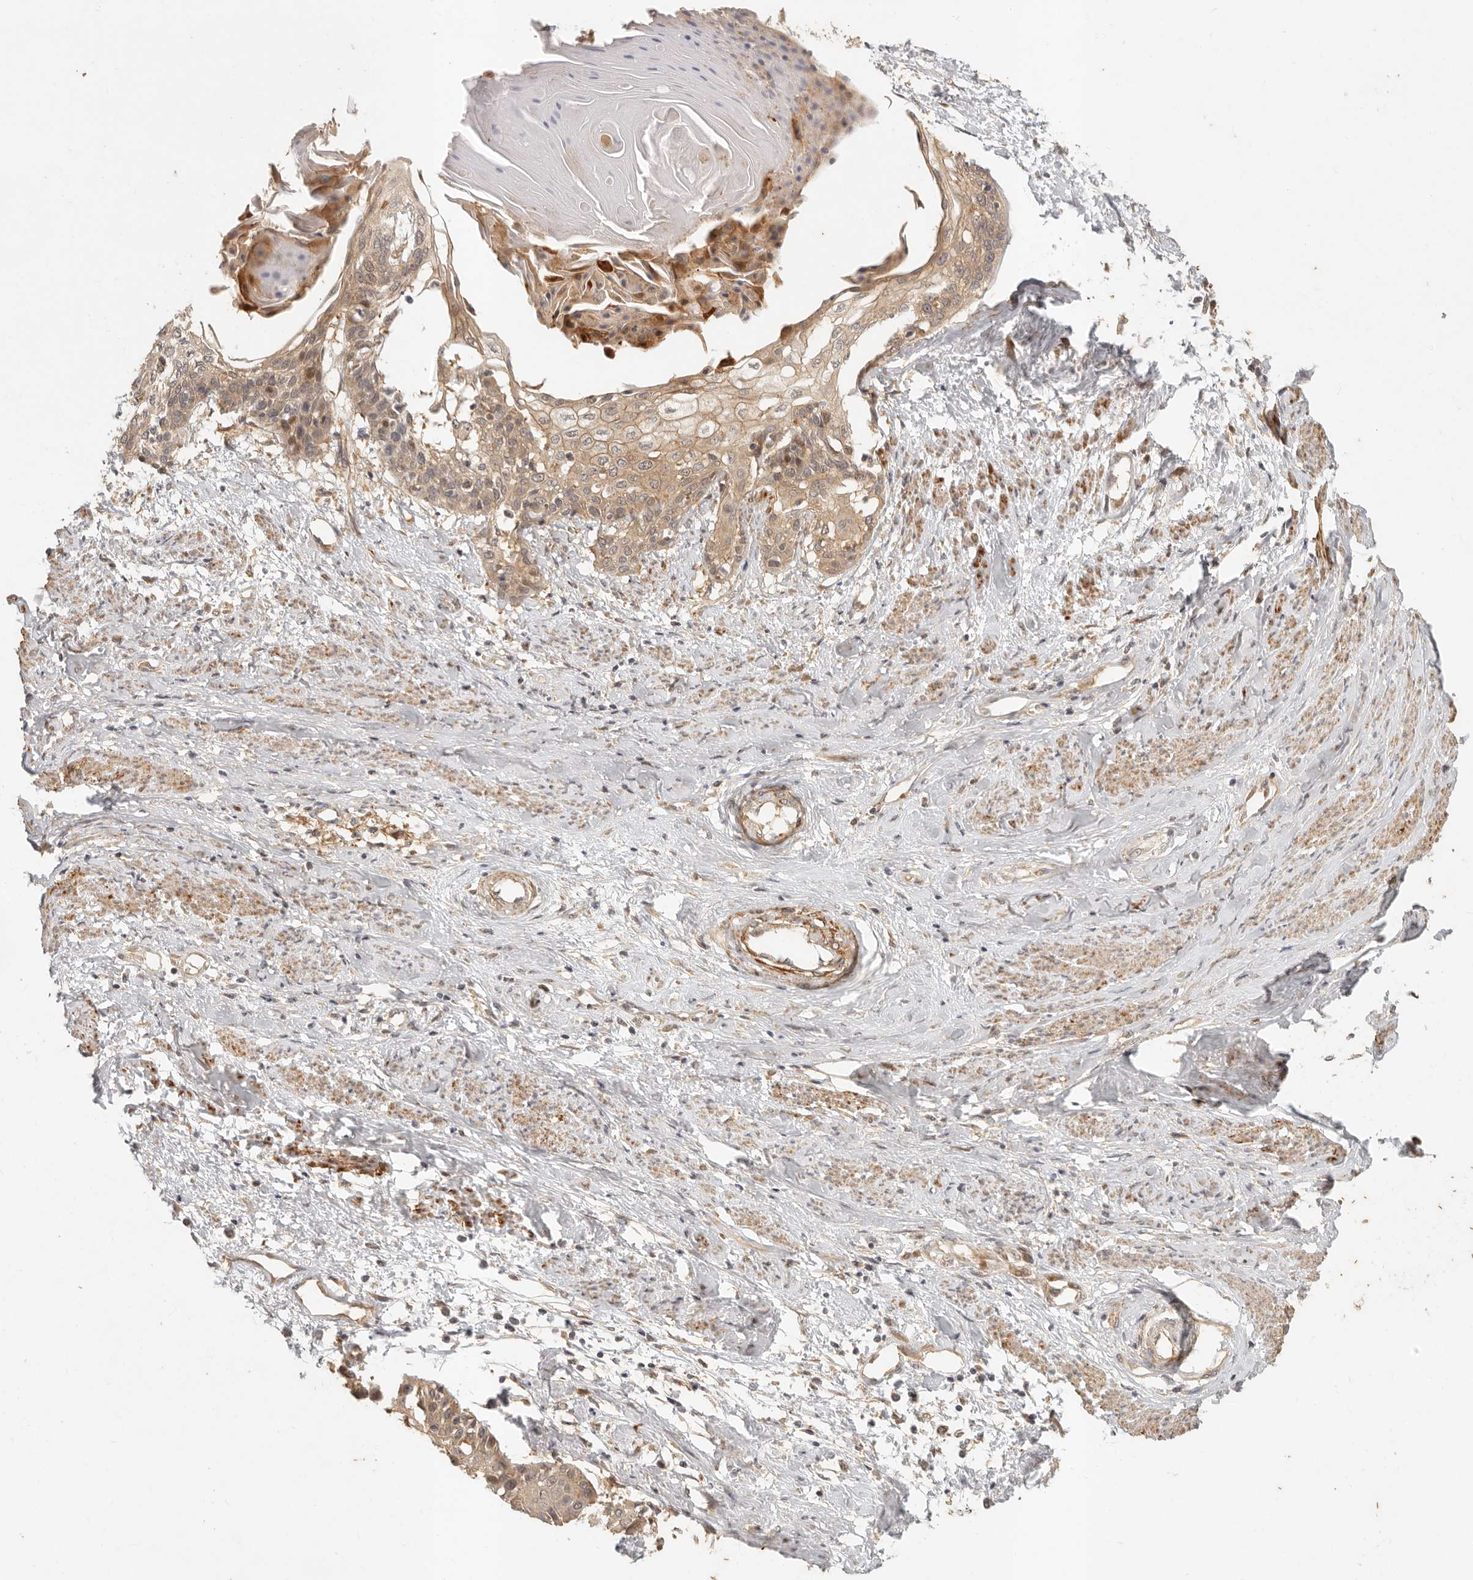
{"staining": {"intensity": "weak", "quantity": ">75%", "location": "cytoplasmic/membranous"}, "tissue": "cervical cancer", "cell_type": "Tumor cells", "image_type": "cancer", "snomed": [{"axis": "morphology", "description": "Squamous cell carcinoma, NOS"}, {"axis": "topography", "description": "Cervix"}], "caption": "Cervical cancer was stained to show a protein in brown. There is low levels of weak cytoplasmic/membranous positivity in approximately >75% of tumor cells. The staining is performed using DAB (3,3'-diaminobenzidine) brown chromogen to label protein expression. The nuclei are counter-stained blue using hematoxylin.", "gene": "VIPR1", "patient": {"sex": "female", "age": 57}}